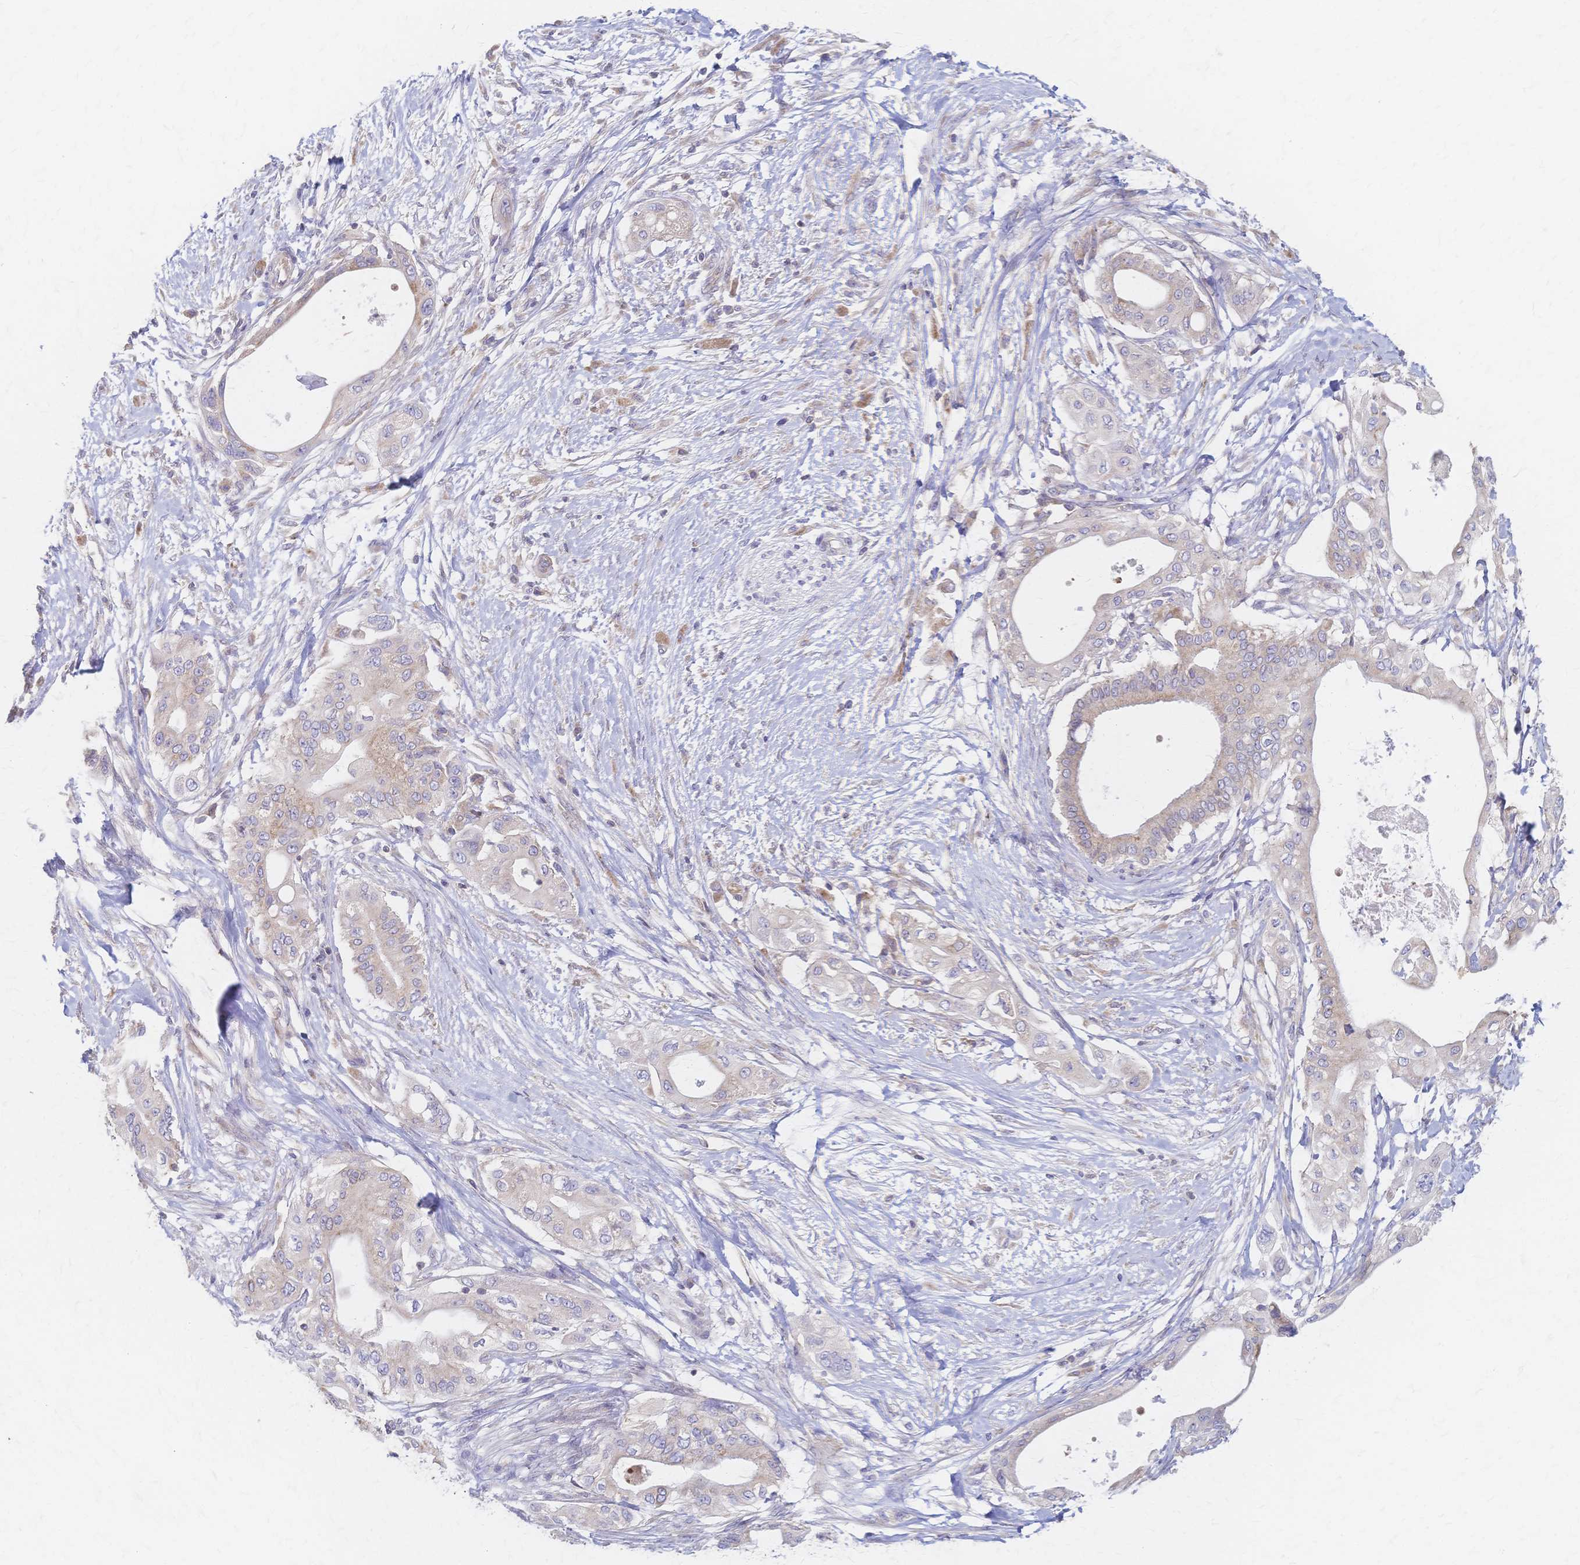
{"staining": {"intensity": "weak", "quantity": "25%-75%", "location": "cytoplasmic/membranous"}, "tissue": "pancreatic cancer", "cell_type": "Tumor cells", "image_type": "cancer", "snomed": [{"axis": "morphology", "description": "Adenocarcinoma, NOS"}, {"axis": "topography", "description": "Pancreas"}], "caption": "This image shows immunohistochemistry (IHC) staining of human pancreatic cancer, with low weak cytoplasmic/membranous expression in about 25%-75% of tumor cells.", "gene": "CYB5A", "patient": {"sex": "male", "age": 68}}